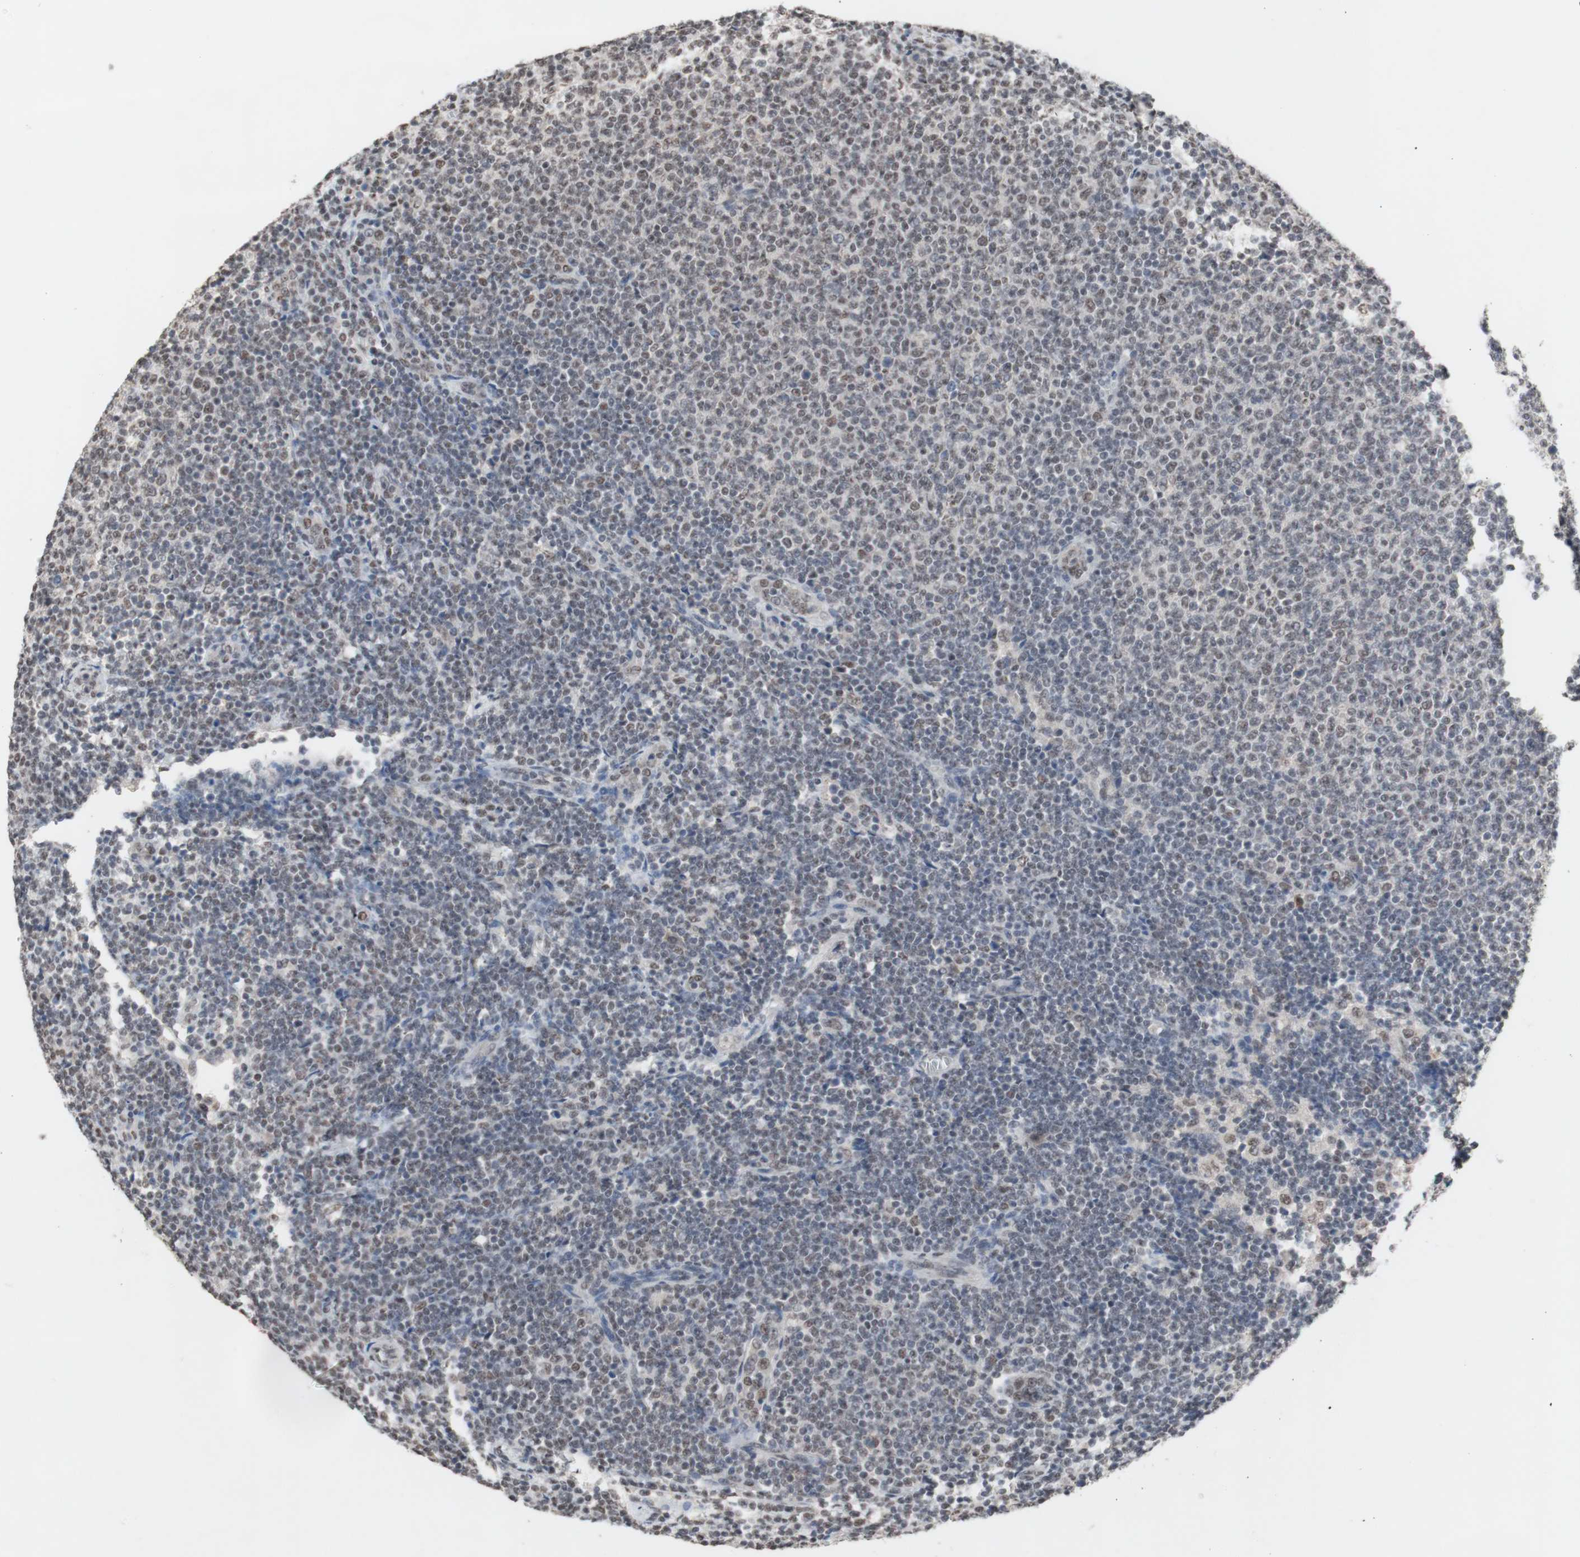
{"staining": {"intensity": "weak", "quantity": ">75%", "location": "nuclear"}, "tissue": "lymphoma", "cell_type": "Tumor cells", "image_type": "cancer", "snomed": [{"axis": "morphology", "description": "Malignant lymphoma, non-Hodgkin's type, Low grade"}, {"axis": "topography", "description": "Lymph node"}], "caption": "An image of lymphoma stained for a protein reveals weak nuclear brown staining in tumor cells.", "gene": "SFPQ", "patient": {"sex": "male", "age": 66}}